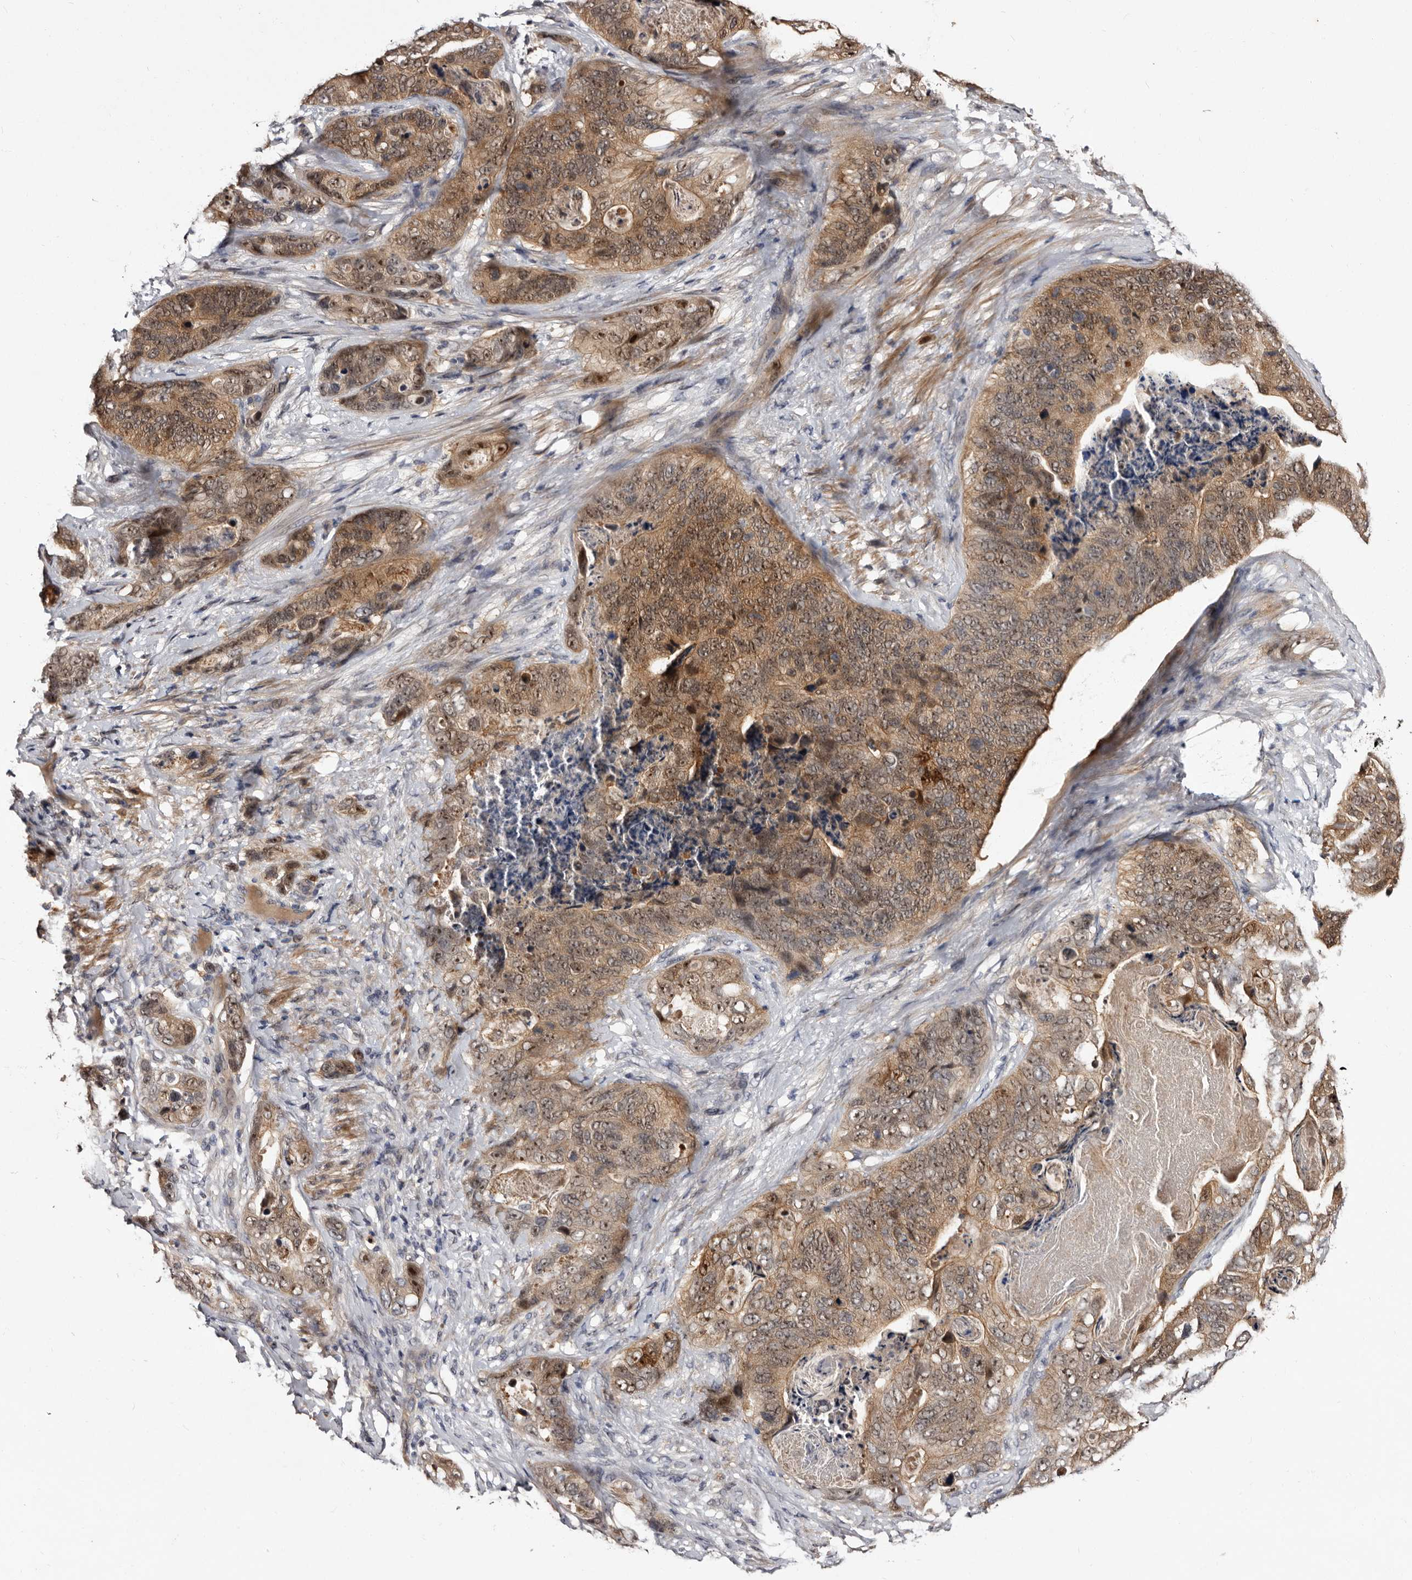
{"staining": {"intensity": "moderate", "quantity": ">75%", "location": "cytoplasmic/membranous"}, "tissue": "stomach cancer", "cell_type": "Tumor cells", "image_type": "cancer", "snomed": [{"axis": "morphology", "description": "Normal tissue, NOS"}, {"axis": "morphology", "description": "Adenocarcinoma, NOS"}, {"axis": "topography", "description": "Stomach"}], "caption": "A photomicrograph of human stomach cancer (adenocarcinoma) stained for a protein exhibits moderate cytoplasmic/membranous brown staining in tumor cells.", "gene": "LANCL2", "patient": {"sex": "female", "age": 89}}